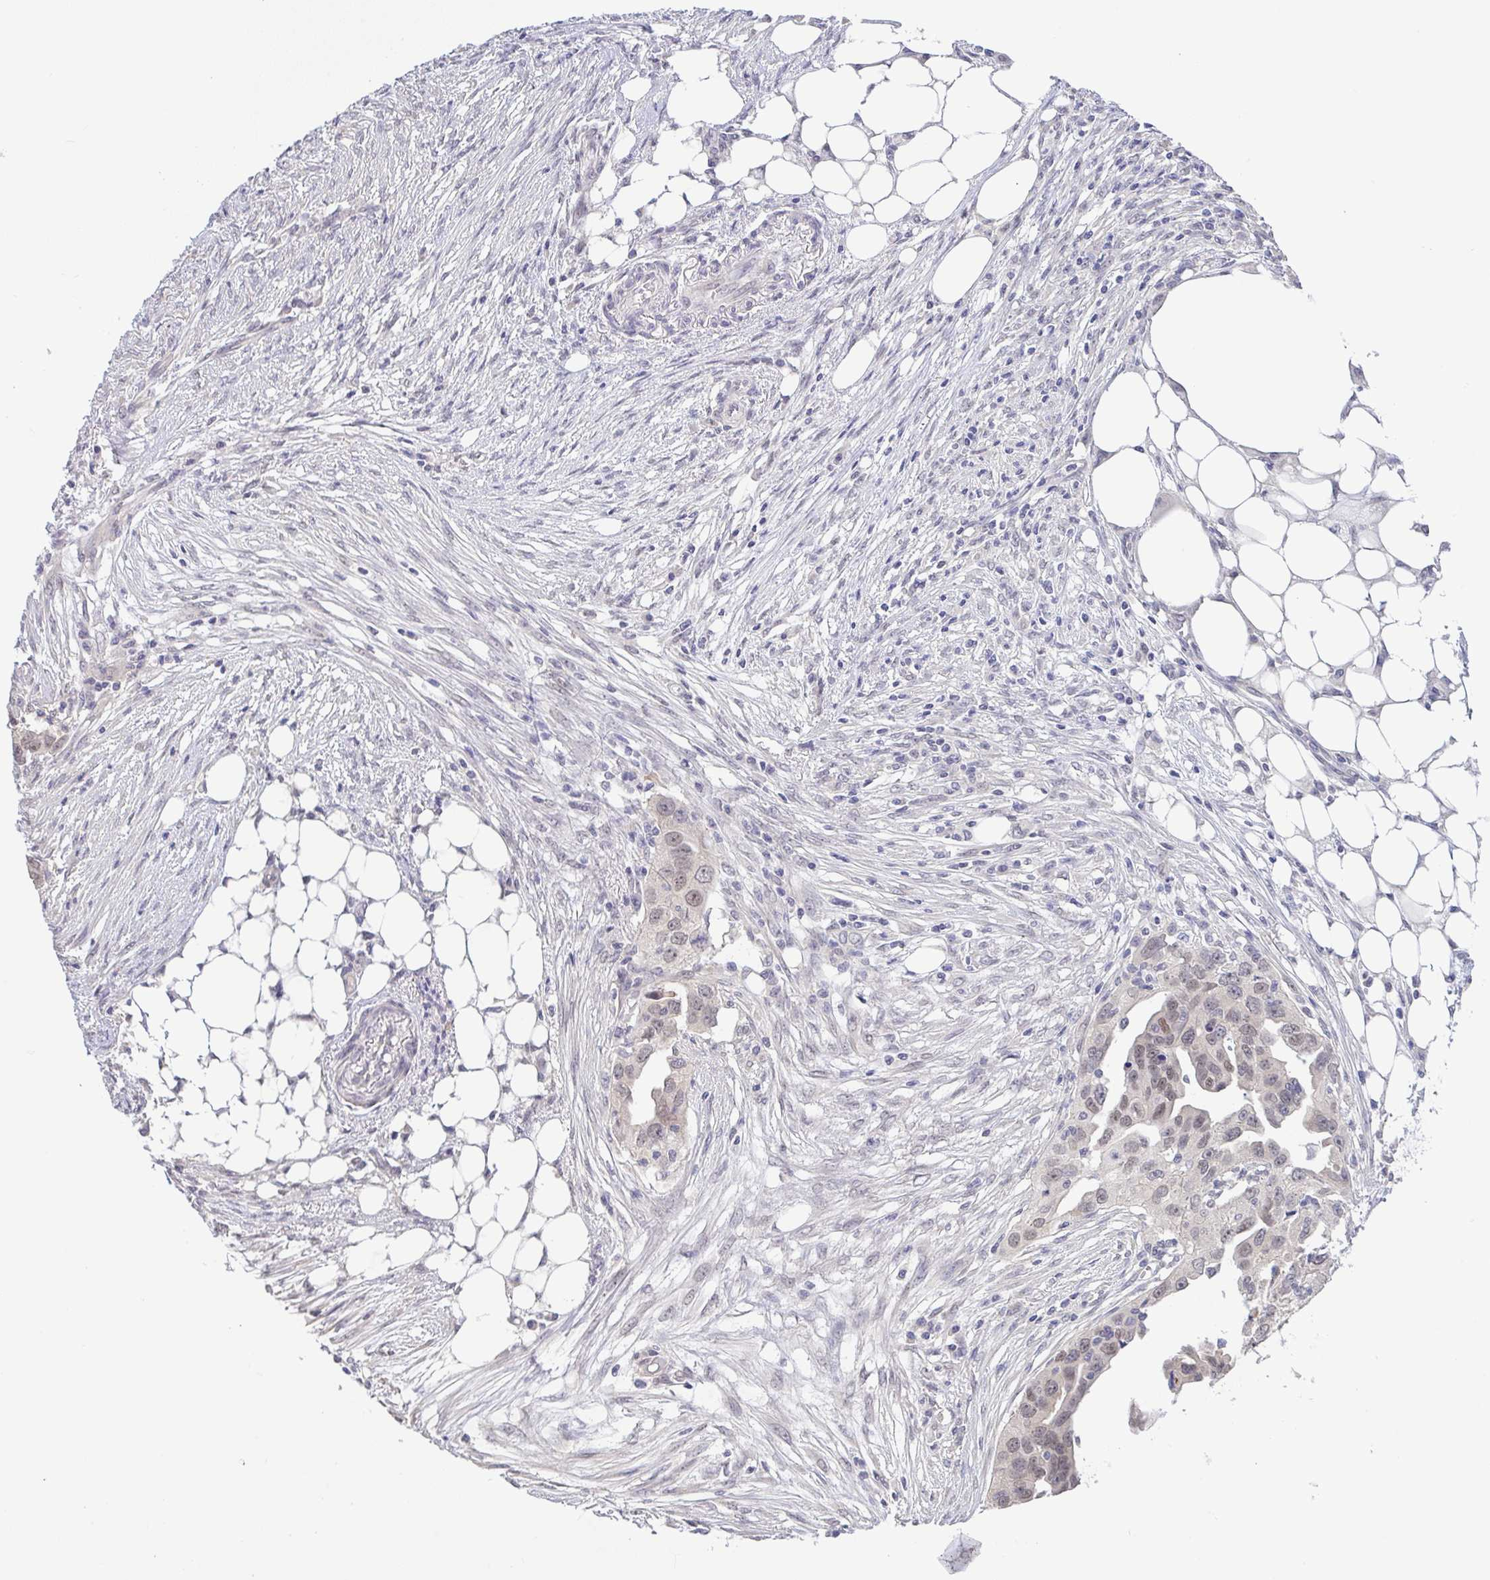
{"staining": {"intensity": "moderate", "quantity": ">75%", "location": "nuclear"}, "tissue": "ovarian cancer", "cell_type": "Tumor cells", "image_type": "cancer", "snomed": [{"axis": "morphology", "description": "Carcinoma, endometroid"}, {"axis": "morphology", "description": "Cystadenocarcinoma, serous, NOS"}, {"axis": "topography", "description": "Ovary"}], "caption": "This photomicrograph exhibits immunohistochemistry staining of human serous cystadenocarcinoma (ovarian), with medium moderate nuclear positivity in about >75% of tumor cells.", "gene": "HYPK", "patient": {"sex": "female", "age": 45}}